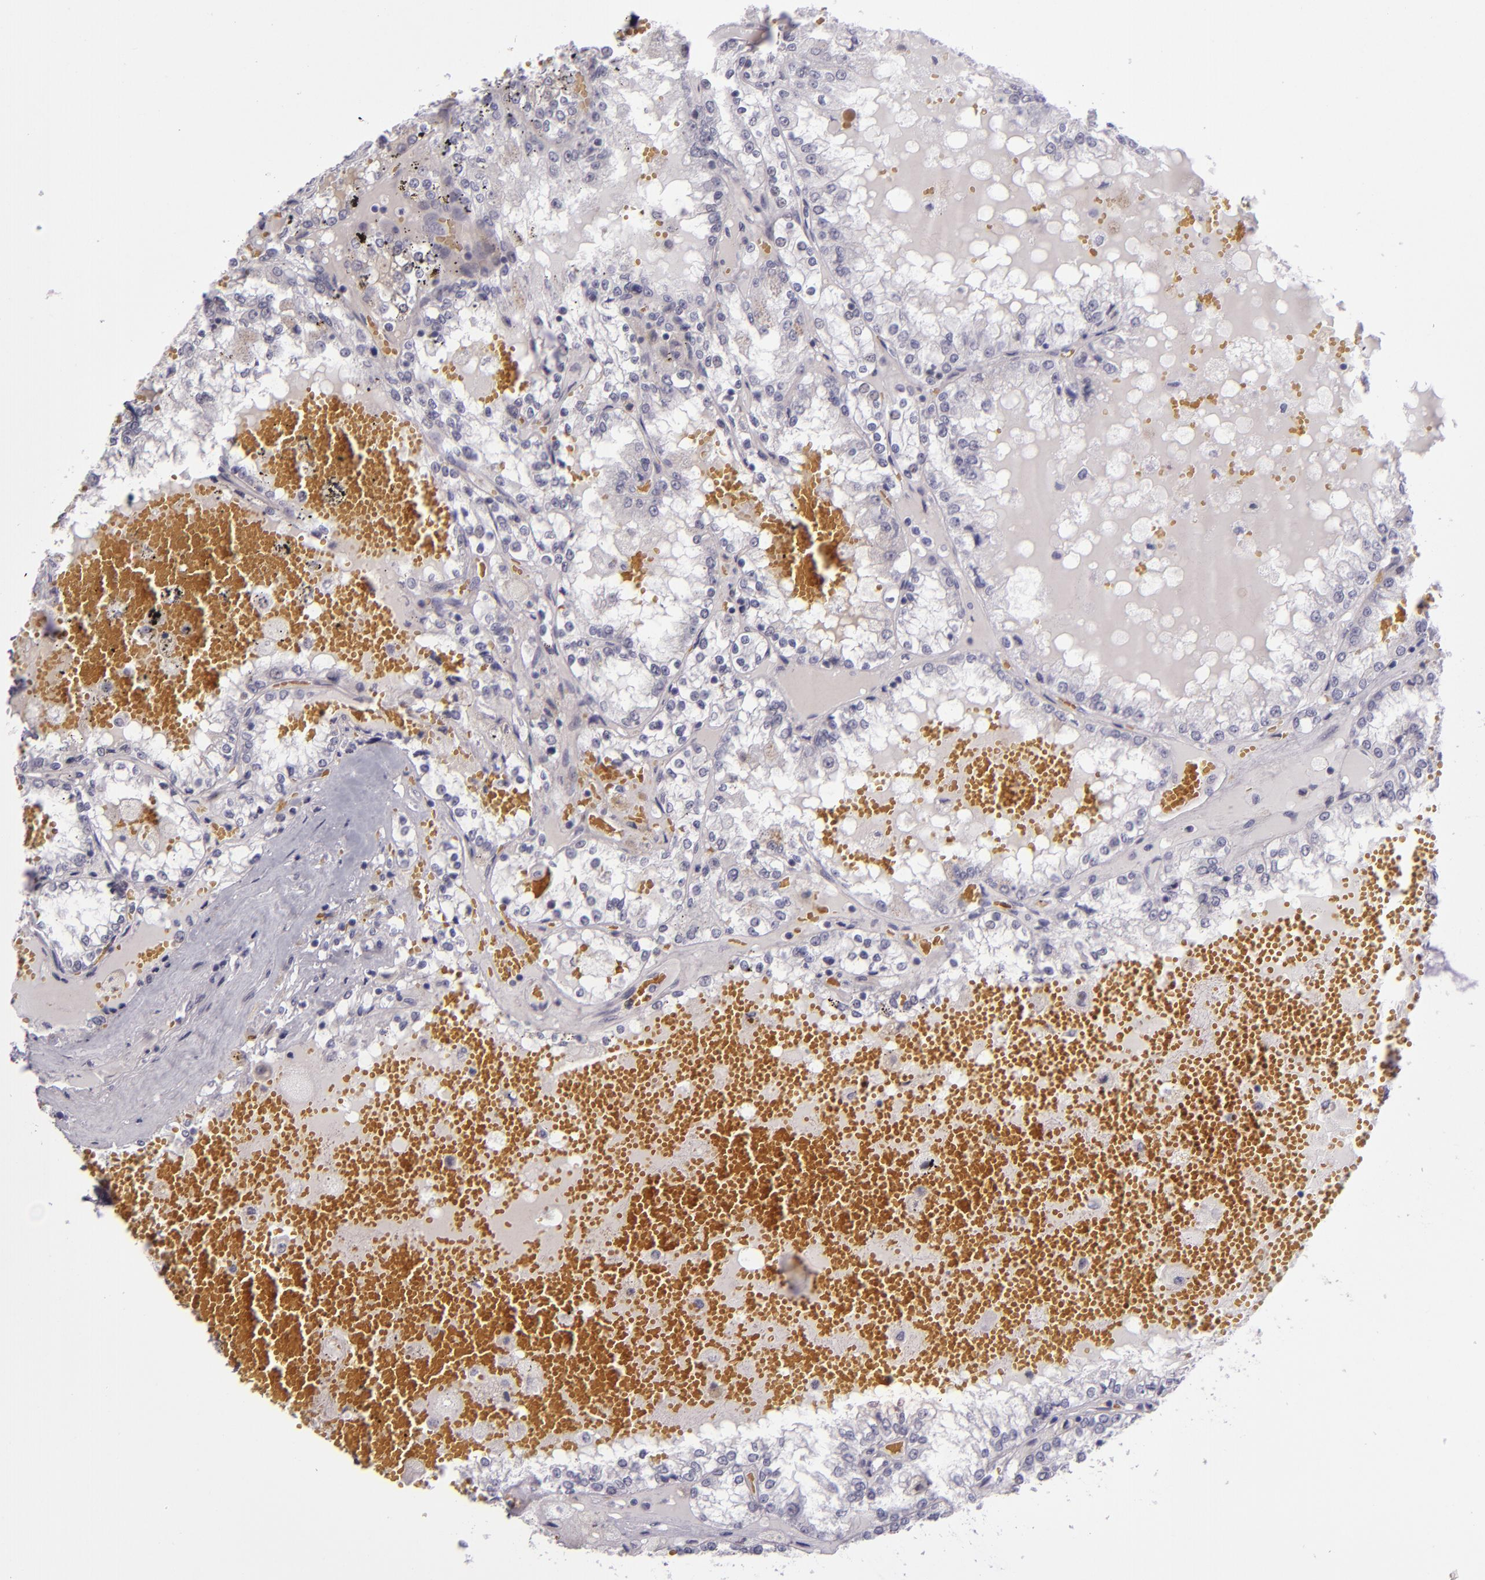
{"staining": {"intensity": "negative", "quantity": "none", "location": "none"}, "tissue": "renal cancer", "cell_type": "Tumor cells", "image_type": "cancer", "snomed": [{"axis": "morphology", "description": "Adenocarcinoma, NOS"}, {"axis": "topography", "description": "Kidney"}], "caption": "Tumor cells show no significant protein expression in renal adenocarcinoma. (DAB (3,3'-diaminobenzidine) IHC, high magnification).", "gene": "SNCB", "patient": {"sex": "female", "age": 56}}